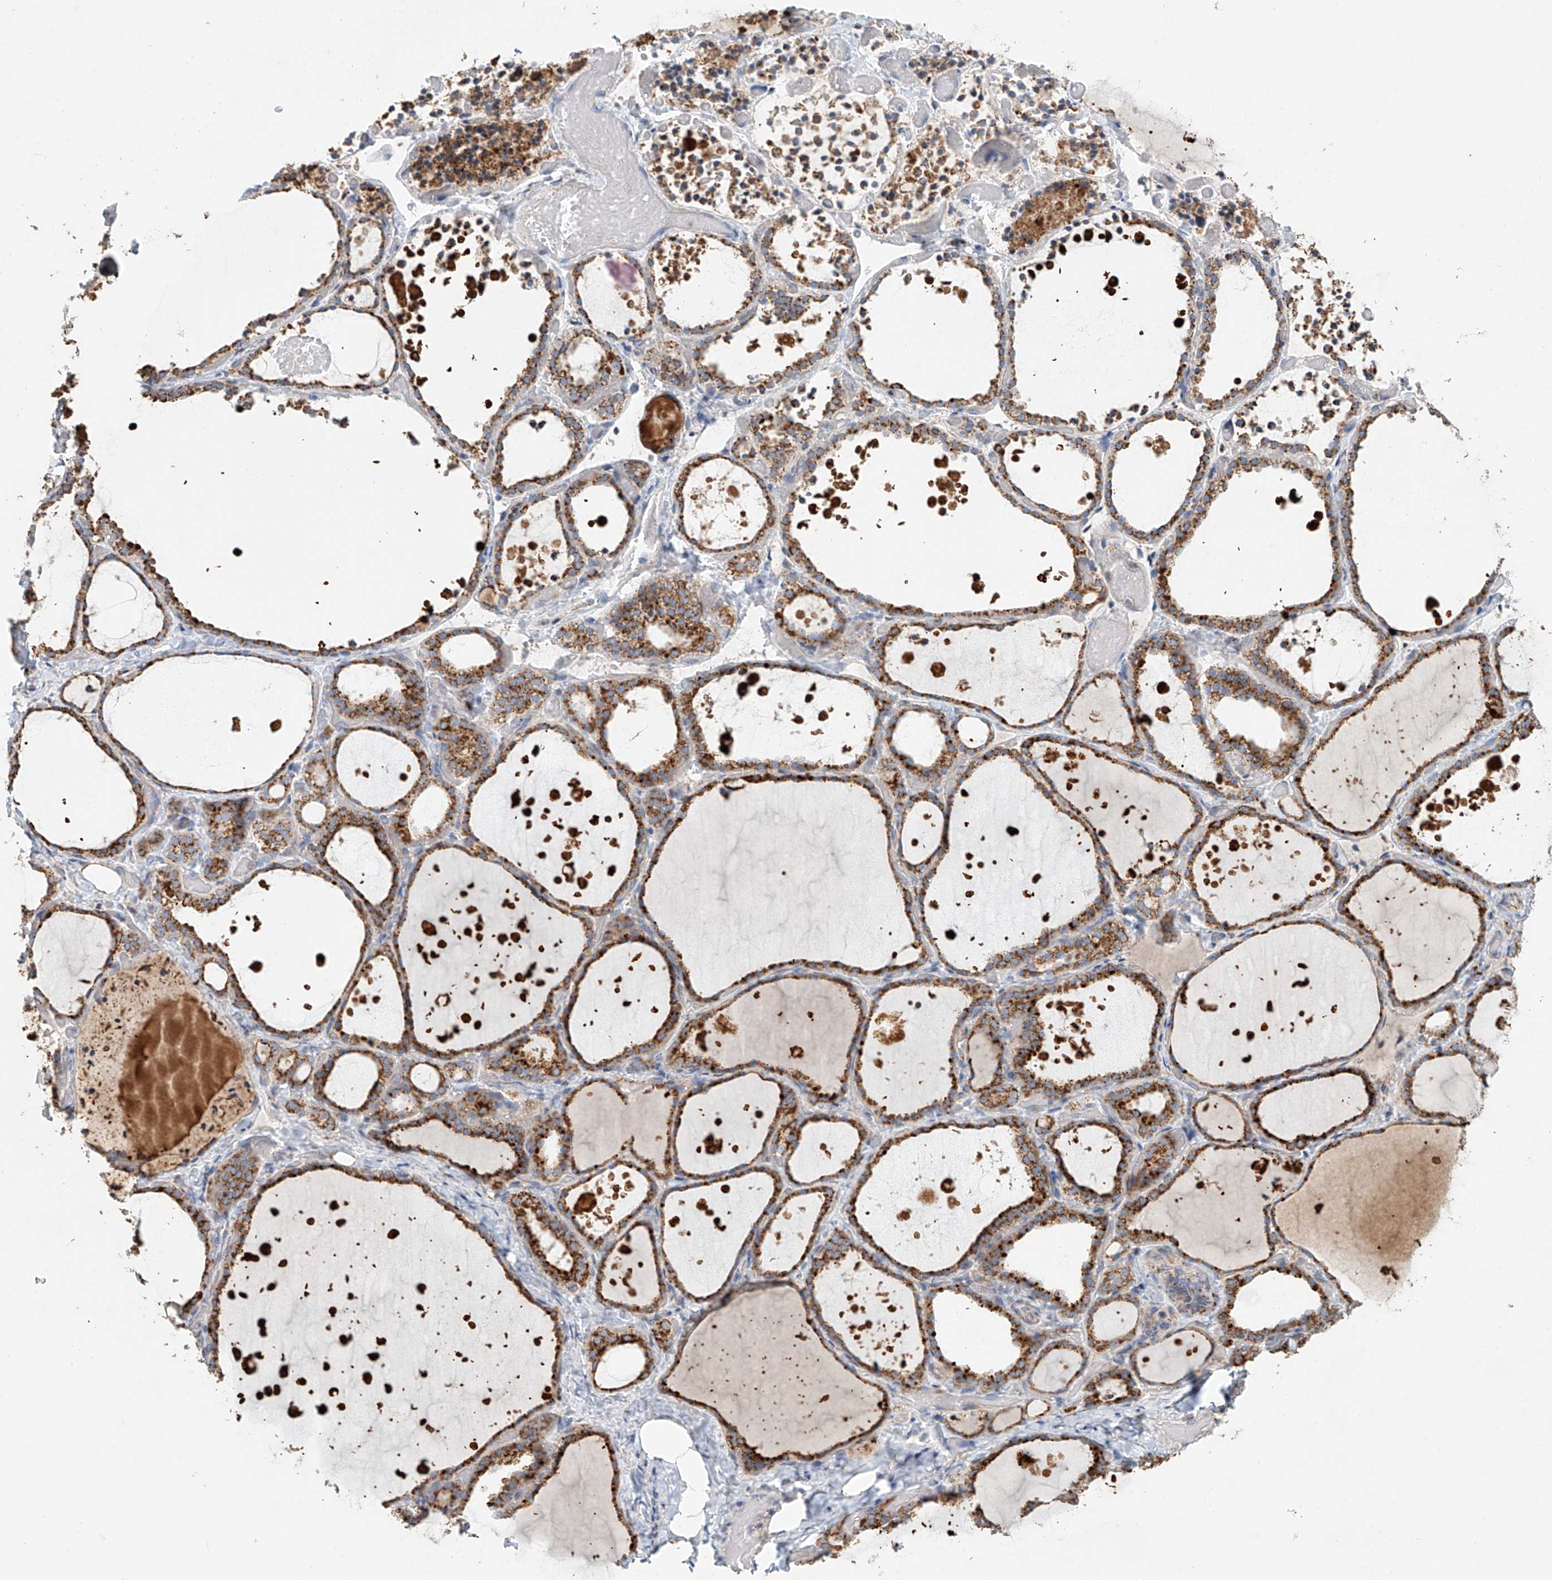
{"staining": {"intensity": "strong", "quantity": ">75%", "location": "cytoplasmic/membranous"}, "tissue": "thyroid gland", "cell_type": "Glandular cells", "image_type": "normal", "snomed": [{"axis": "morphology", "description": "Normal tissue, NOS"}, {"axis": "topography", "description": "Thyroid gland"}], "caption": "A histopathology image showing strong cytoplasmic/membranous positivity in approximately >75% of glandular cells in benign thyroid gland, as visualized by brown immunohistochemical staining.", "gene": "MCL1", "patient": {"sex": "female", "age": 44}}